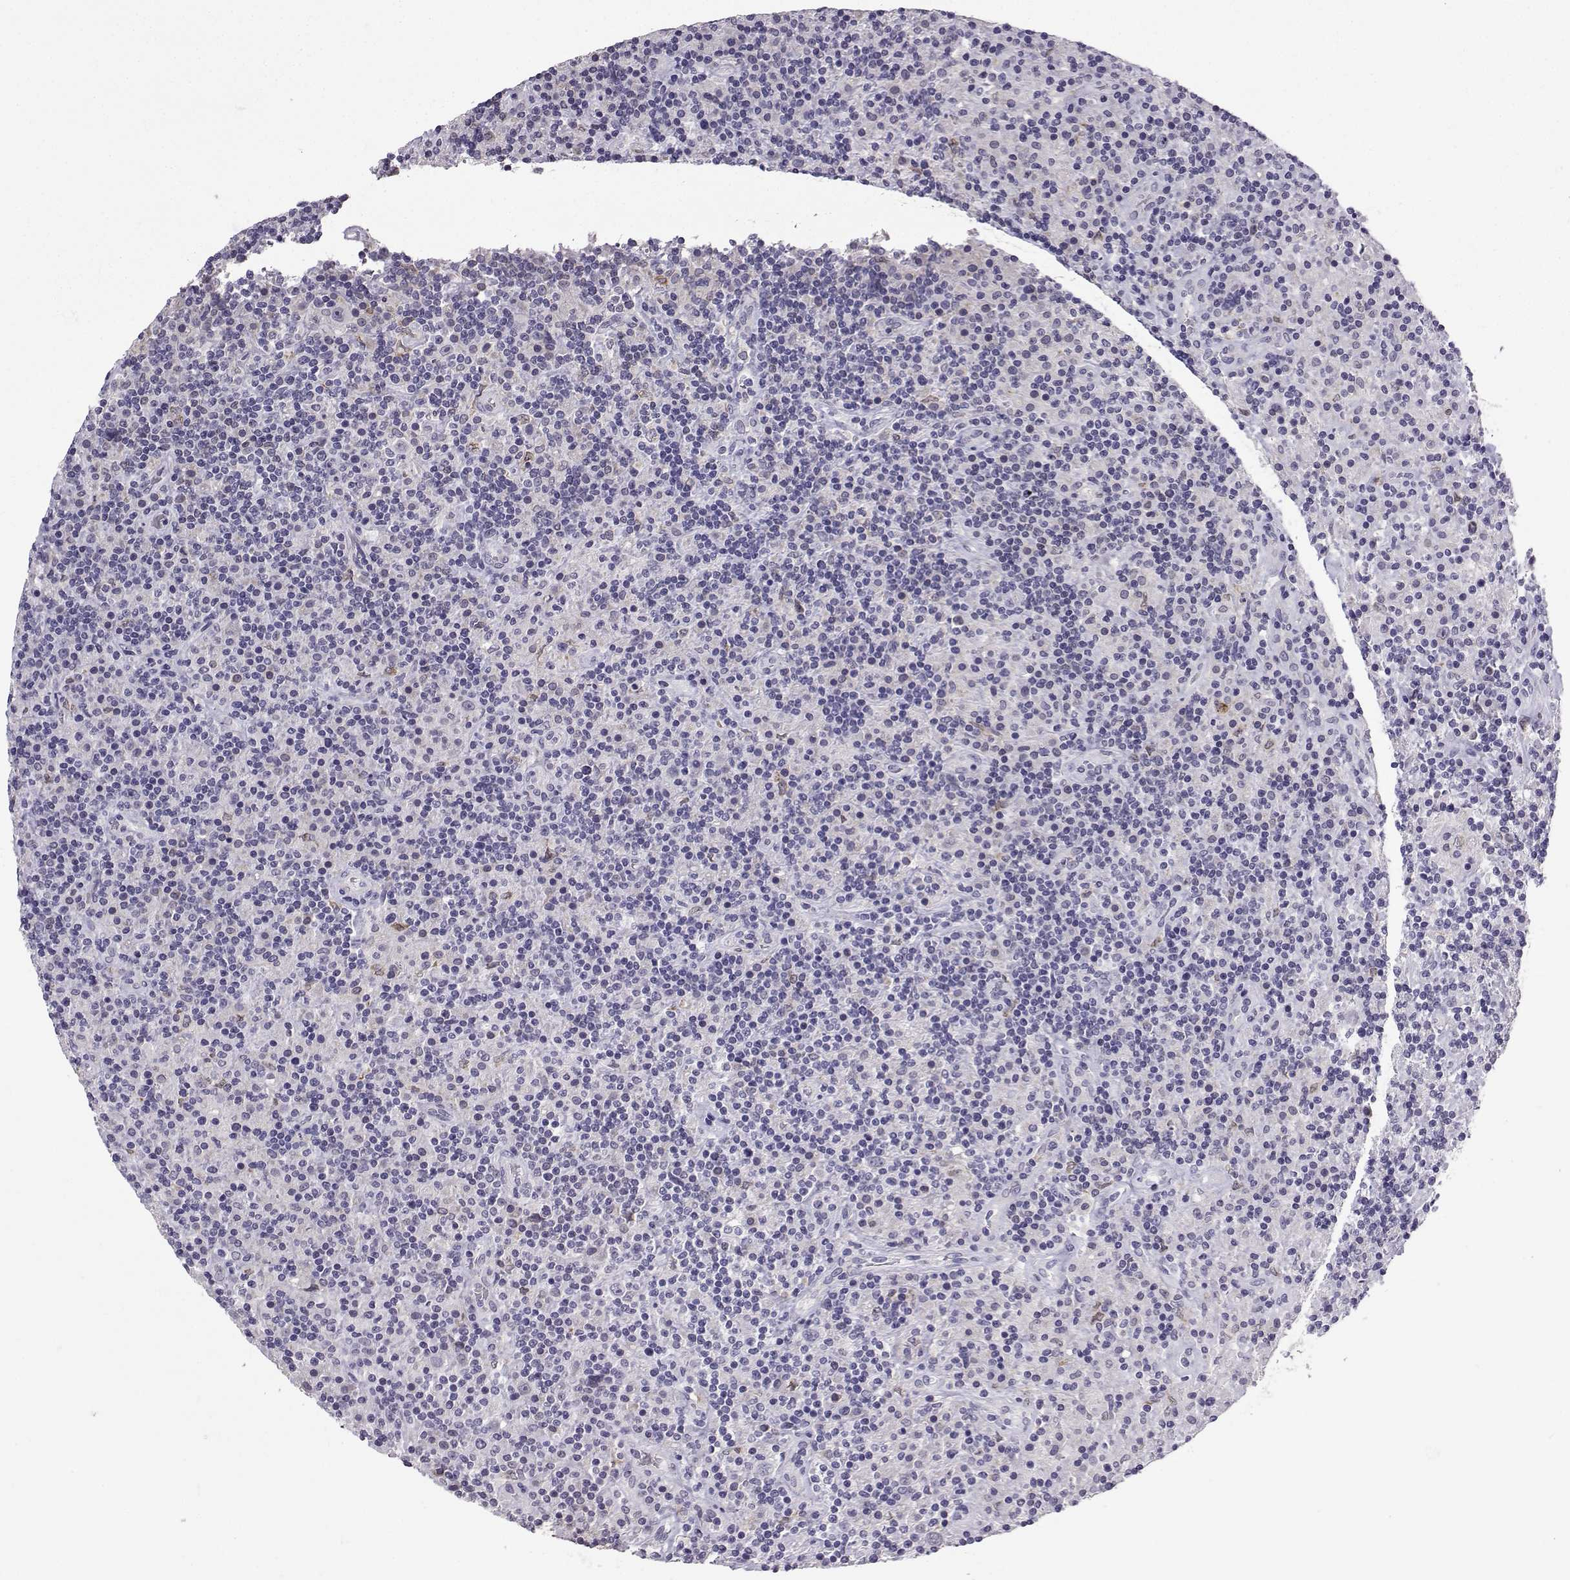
{"staining": {"intensity": "negative", "quantity": "none", "location": "none"}, "tissue": "lymphoma", "cell_type": "Tumor cells", "image_type": "cancer", "snomed": [{"axis": "morphology", "description": "Hodgkin's disease, NOS"}, {"axis": "topography", "description": "Lymph node"}], "caption": "This photomicrograph is of Hodgkin's disease stained with immunohistochemistry (IHC) to label a protein in brown with the nuclei are counter-stained blue. There is no positivity in tumor cells.", "gene": "TBR1", "patient": {"sex": "male", "age": 70}}